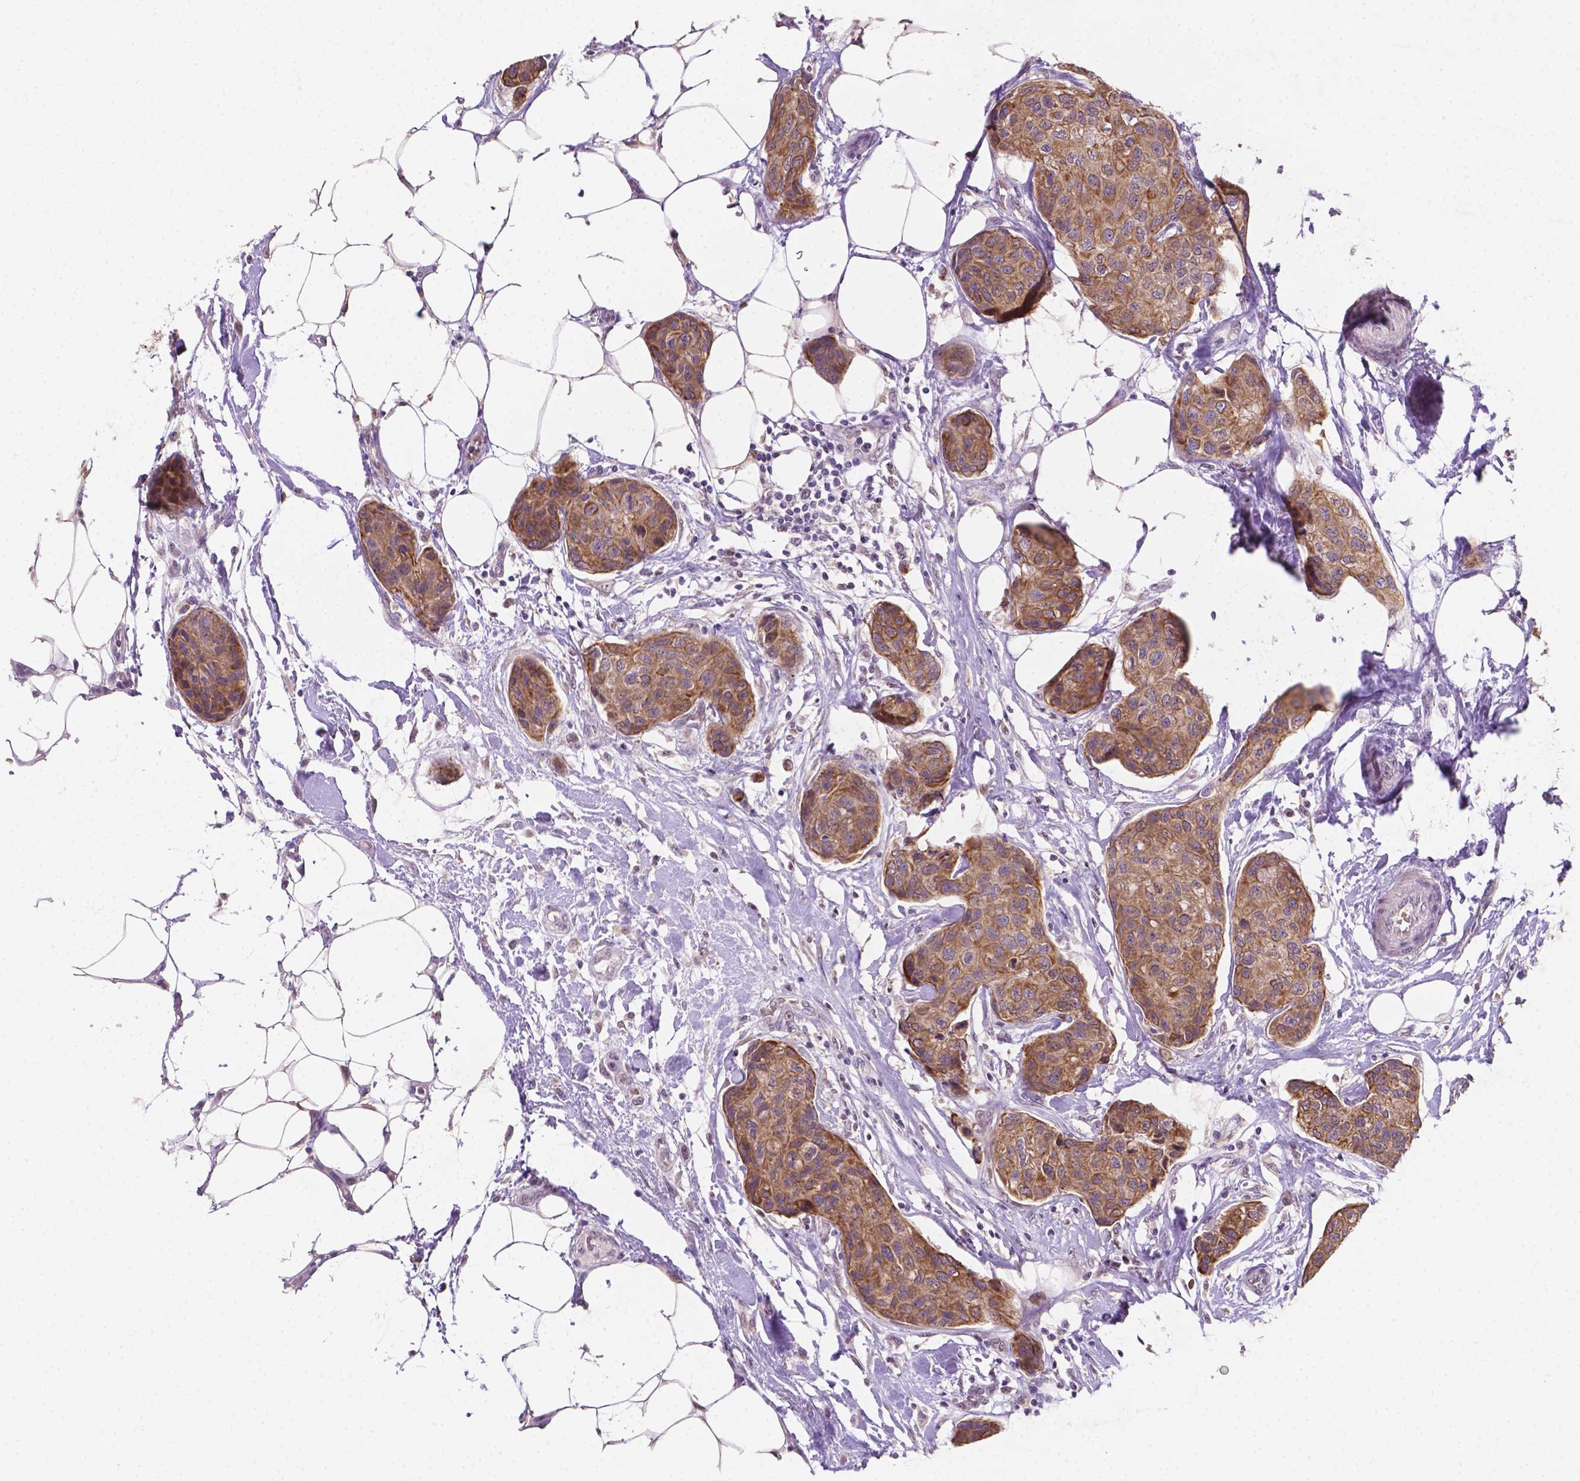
{"staining": {"intensity": "moderate", "quantity": ">75%", "location": "cytoplasmic/membranous"}, "tissue": "breast cancer", "cell_type": "Tumor cells", "image_type": "cancer", "snomed": [{"axis": "morphology", "description": "Duct carcinoma"}, {"axis": "topography", "description": "Breast"}], "caption": "Breast invasive ductal carcinoma tissue reveals moderate cytoplasmic/membranous staining in approximately >75% of tumor cells, visualized by immunohistochemistry.", "gene": "SHLD3", "patient": {"sex": "female", "age": 80}}